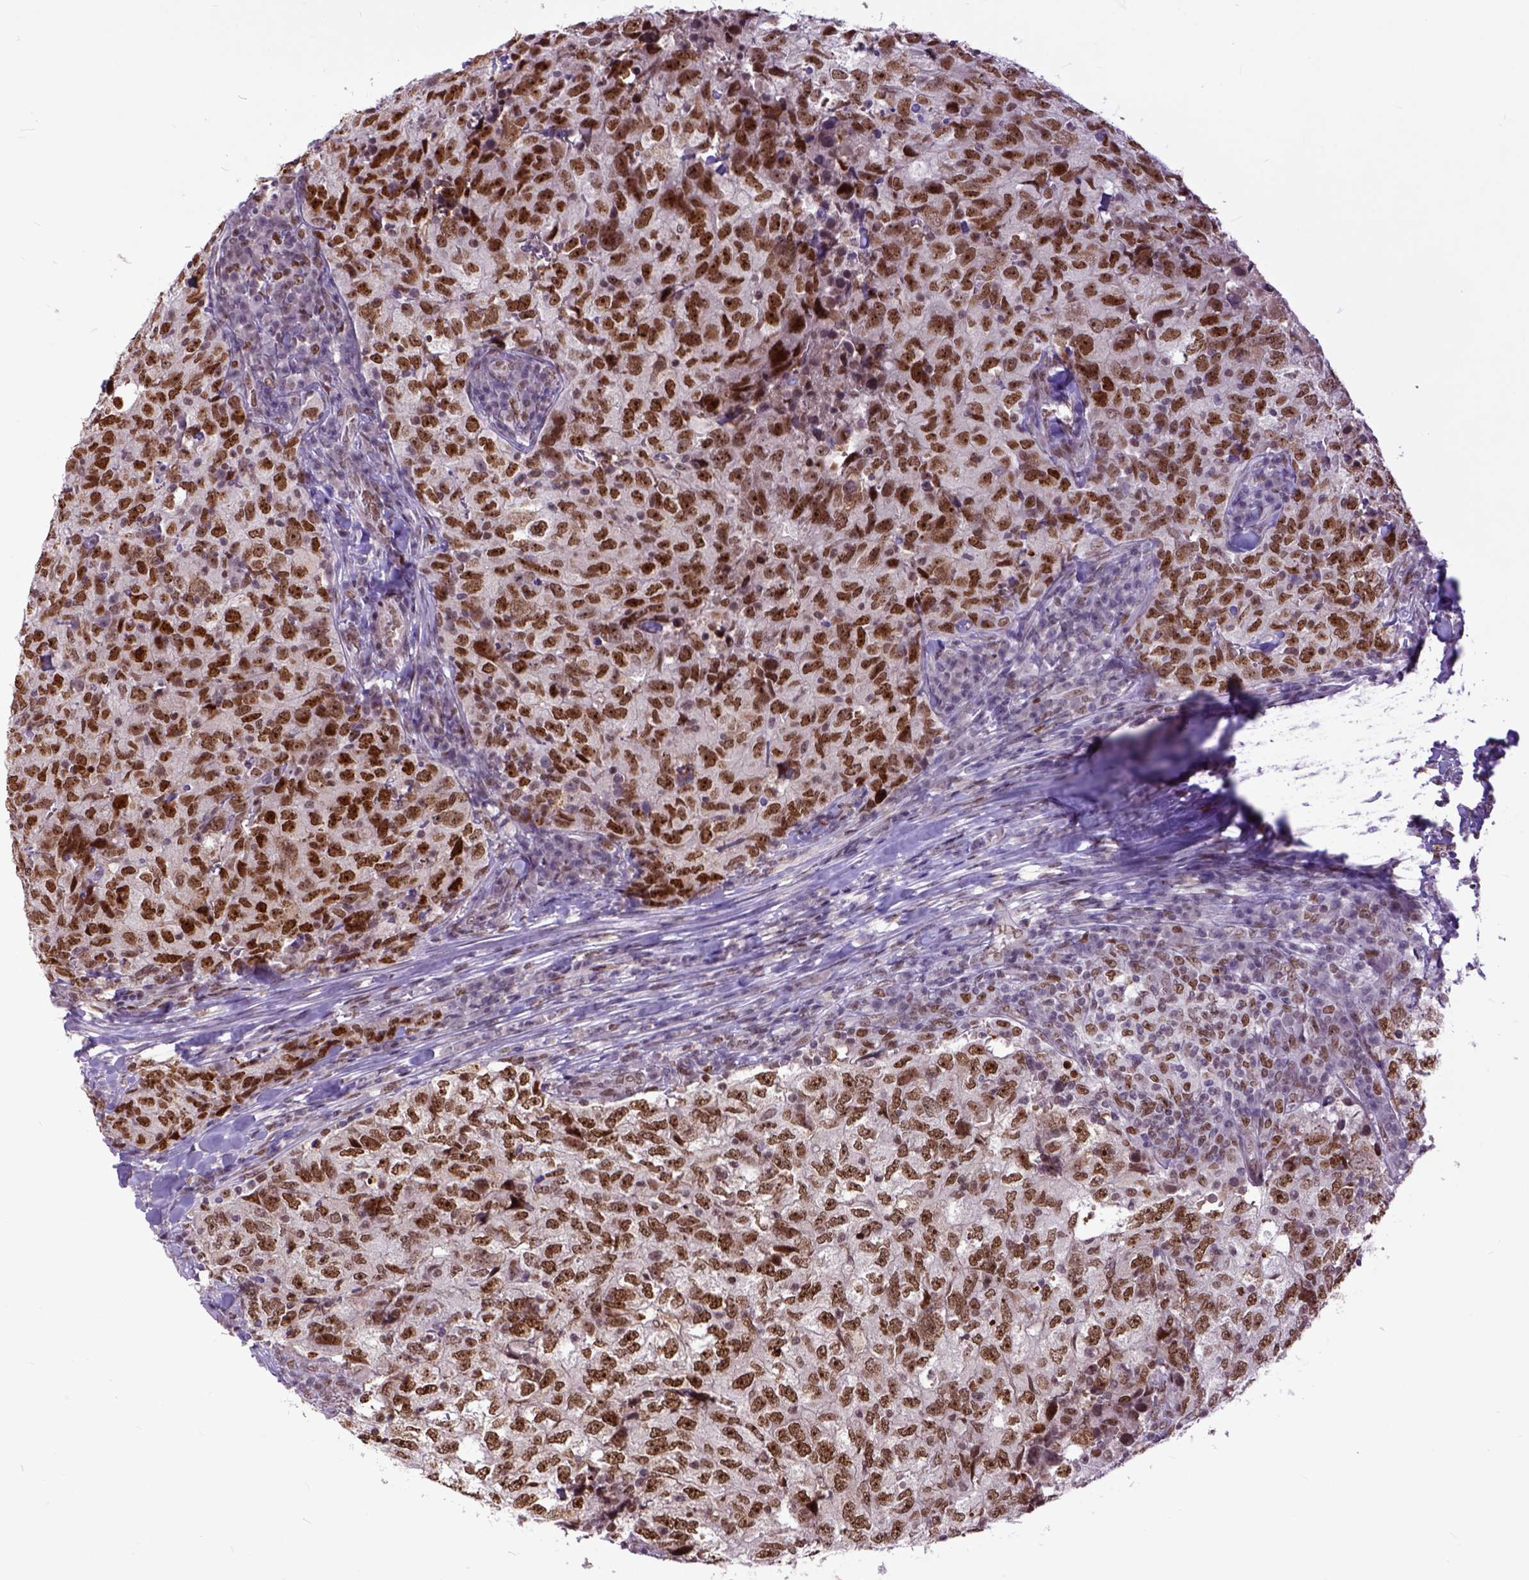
{"staining": {"intensity": "moderate", "quantity": ">75%", "location": "nuclear"}, "tissue": "breast cancer", "cell_type": "Tumor cells", "image_type": "cancer", "snomed": [{"axis": "morphology", "description": "Duct carcinoma"}, {"axis": "topography", "description": "Breast"}], "caption": "Immunohistochemical staining of human breast cancer (invasive ductal carcinoma) shows medium levels of moderate nuclear expression in approximately >75% of tumor cells.", "gene": "RCC2", "patient": {"sex": "female", "age": 30}}